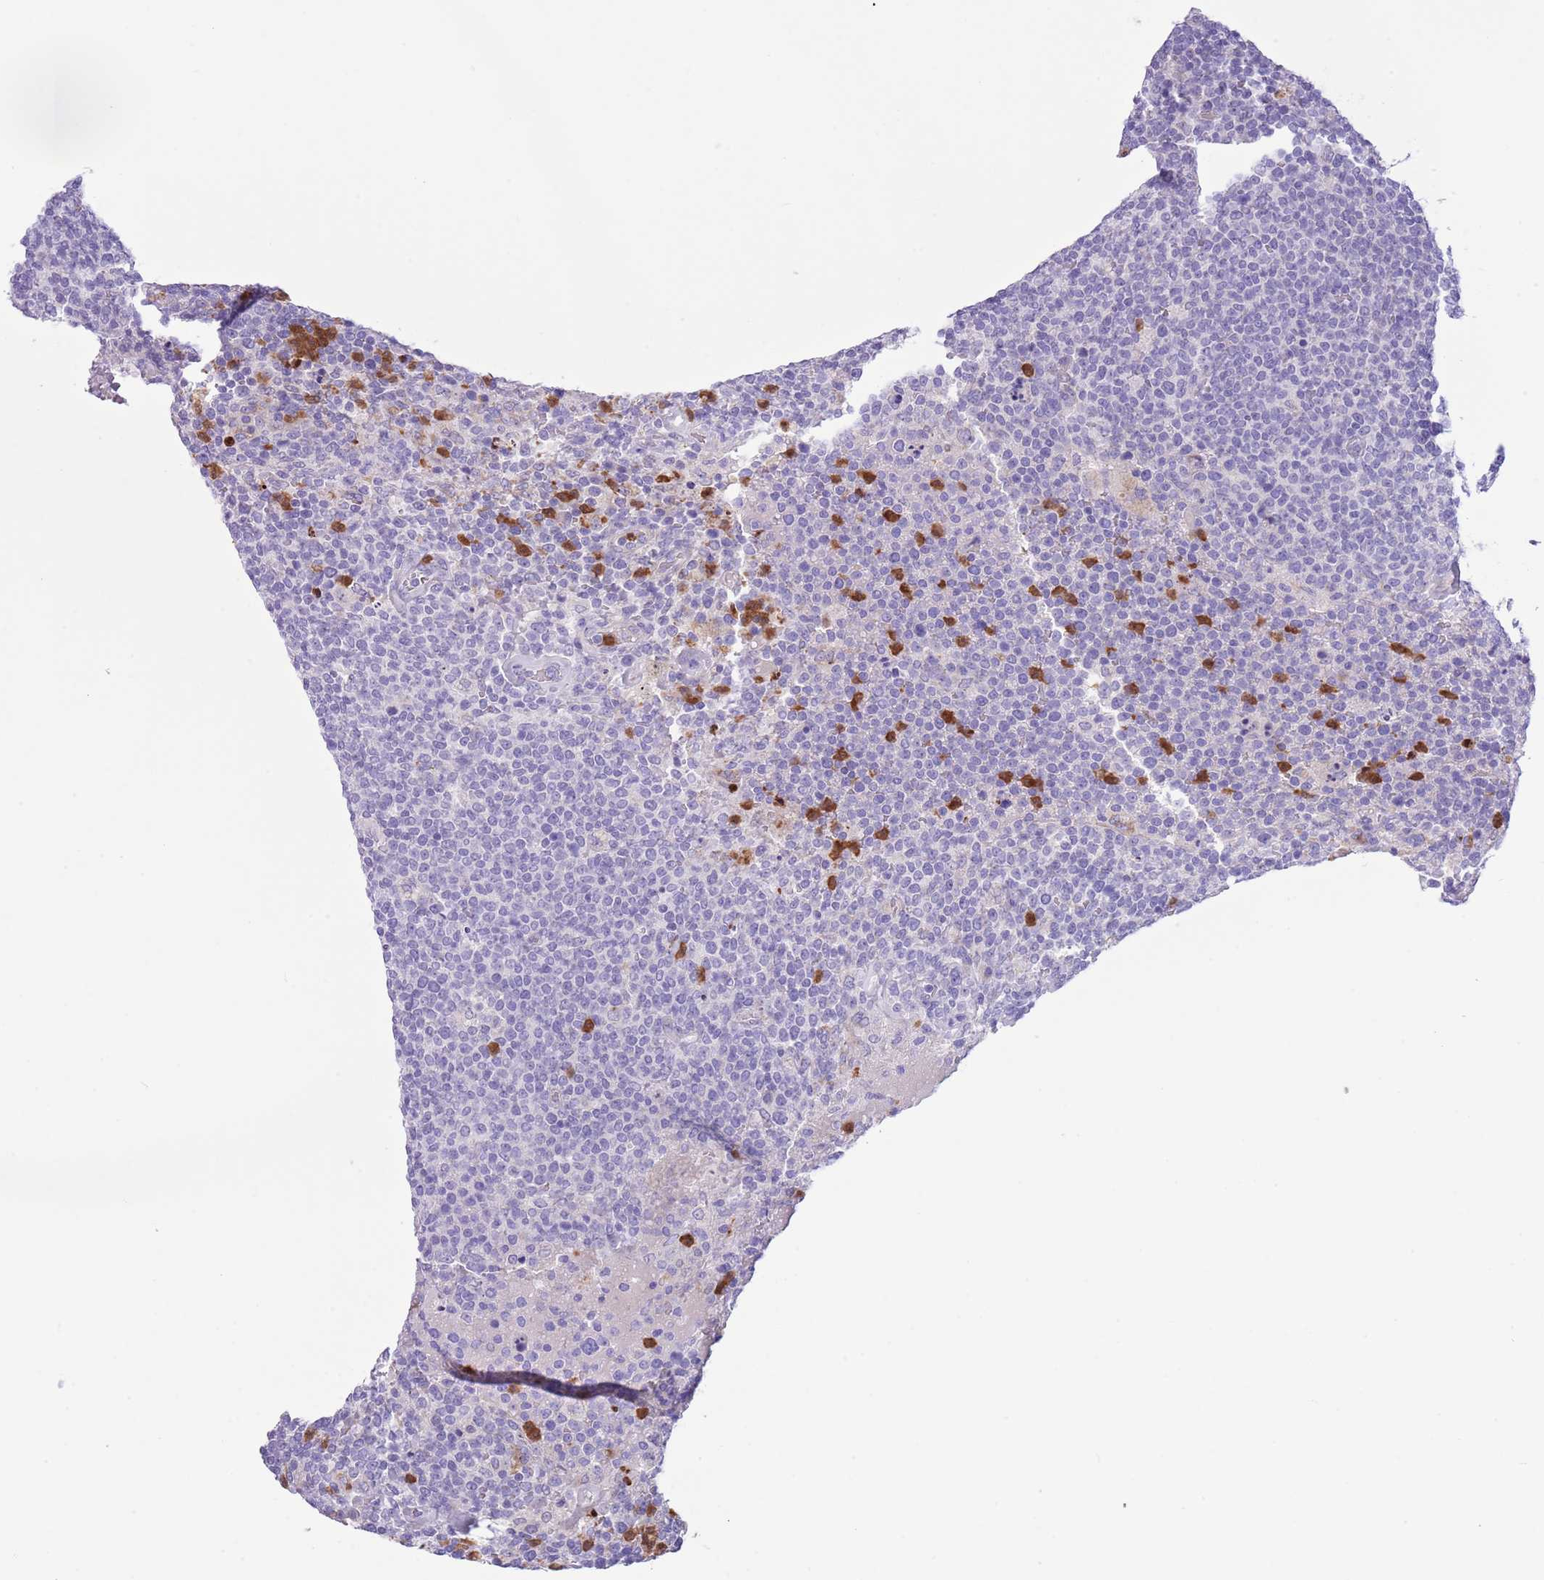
{"staining": {"intensity": "negative", "quantity": "none", "location": "none"}, "tissue": "lymphoma", "cell_type": "Tumor cells", "image_type": "cancer", "snomed": [{"axis": "morphology", "description": "Malignant lymphoma, non-Hodgkin's type, High grade"}, {"axis": "topography", "description": "Lymph node"}], "caption": "The histopathology image demonstrates no significant expression in tumor cells of lymphoma.", "gene": "OR6M1", "patient": {"sex": "male", "age": 61}}